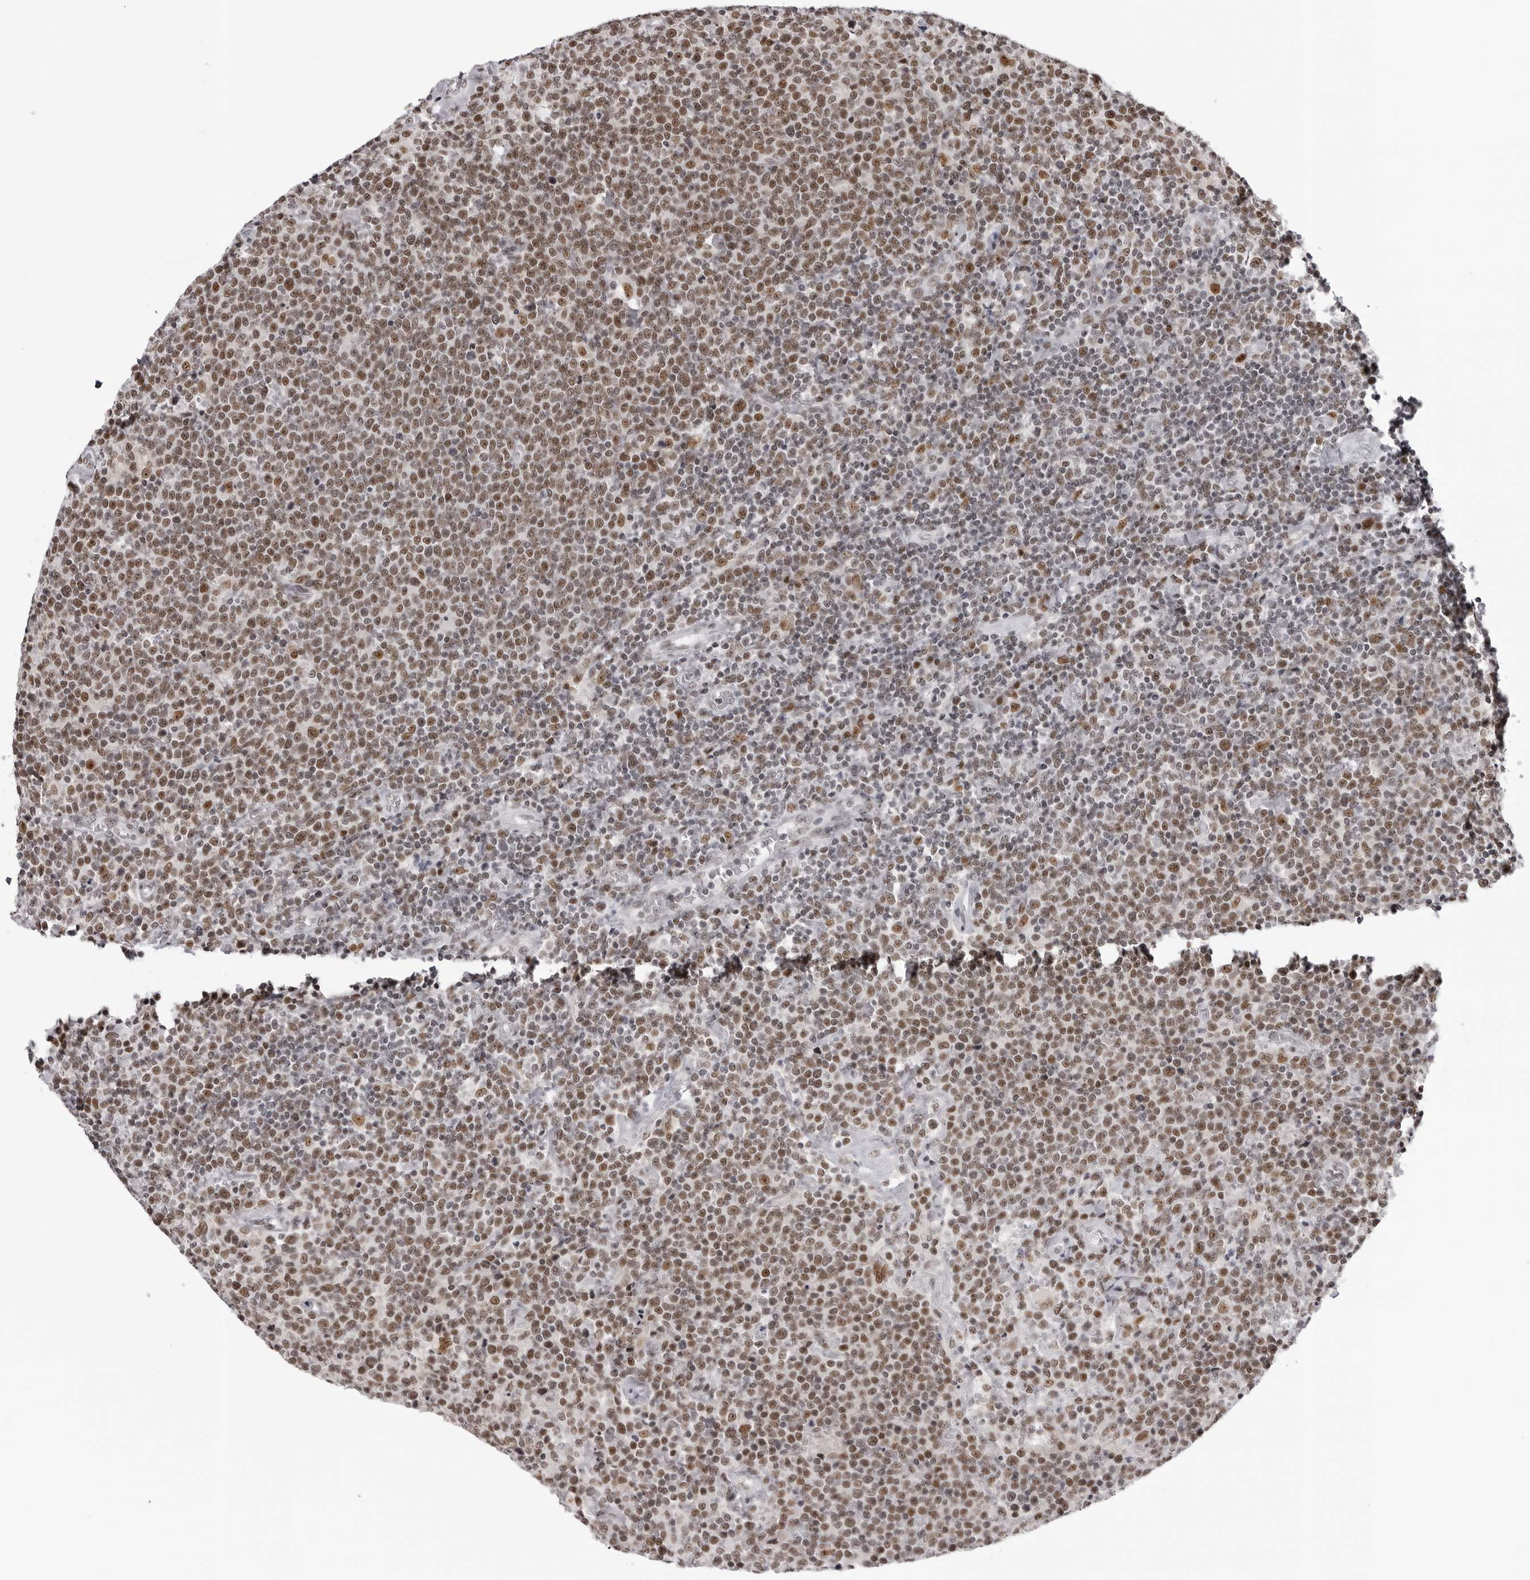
{"staining": {"intensity": "moderate", "quantity": ">75%", "location": "nuclear"}, "tissue": "lymphoma", "cell_type": "Tumor cells", "image_type": "cancer", "snomed": [{"axis": "morphology", "description": "Malignant lymphoma, non-Hodgkin's type, High grade"}, {"axis": "topography", "description": "Lymph node"}], "caption": "The micrograph shows staining of malignant lymphoma, non-Hodgkin's type (high-grade), revealing moderate nuclear protein positivity (brown color) within tumor cells.", "gene": "HEXIM2", "patient": {"sex": "male", "age": 61}}